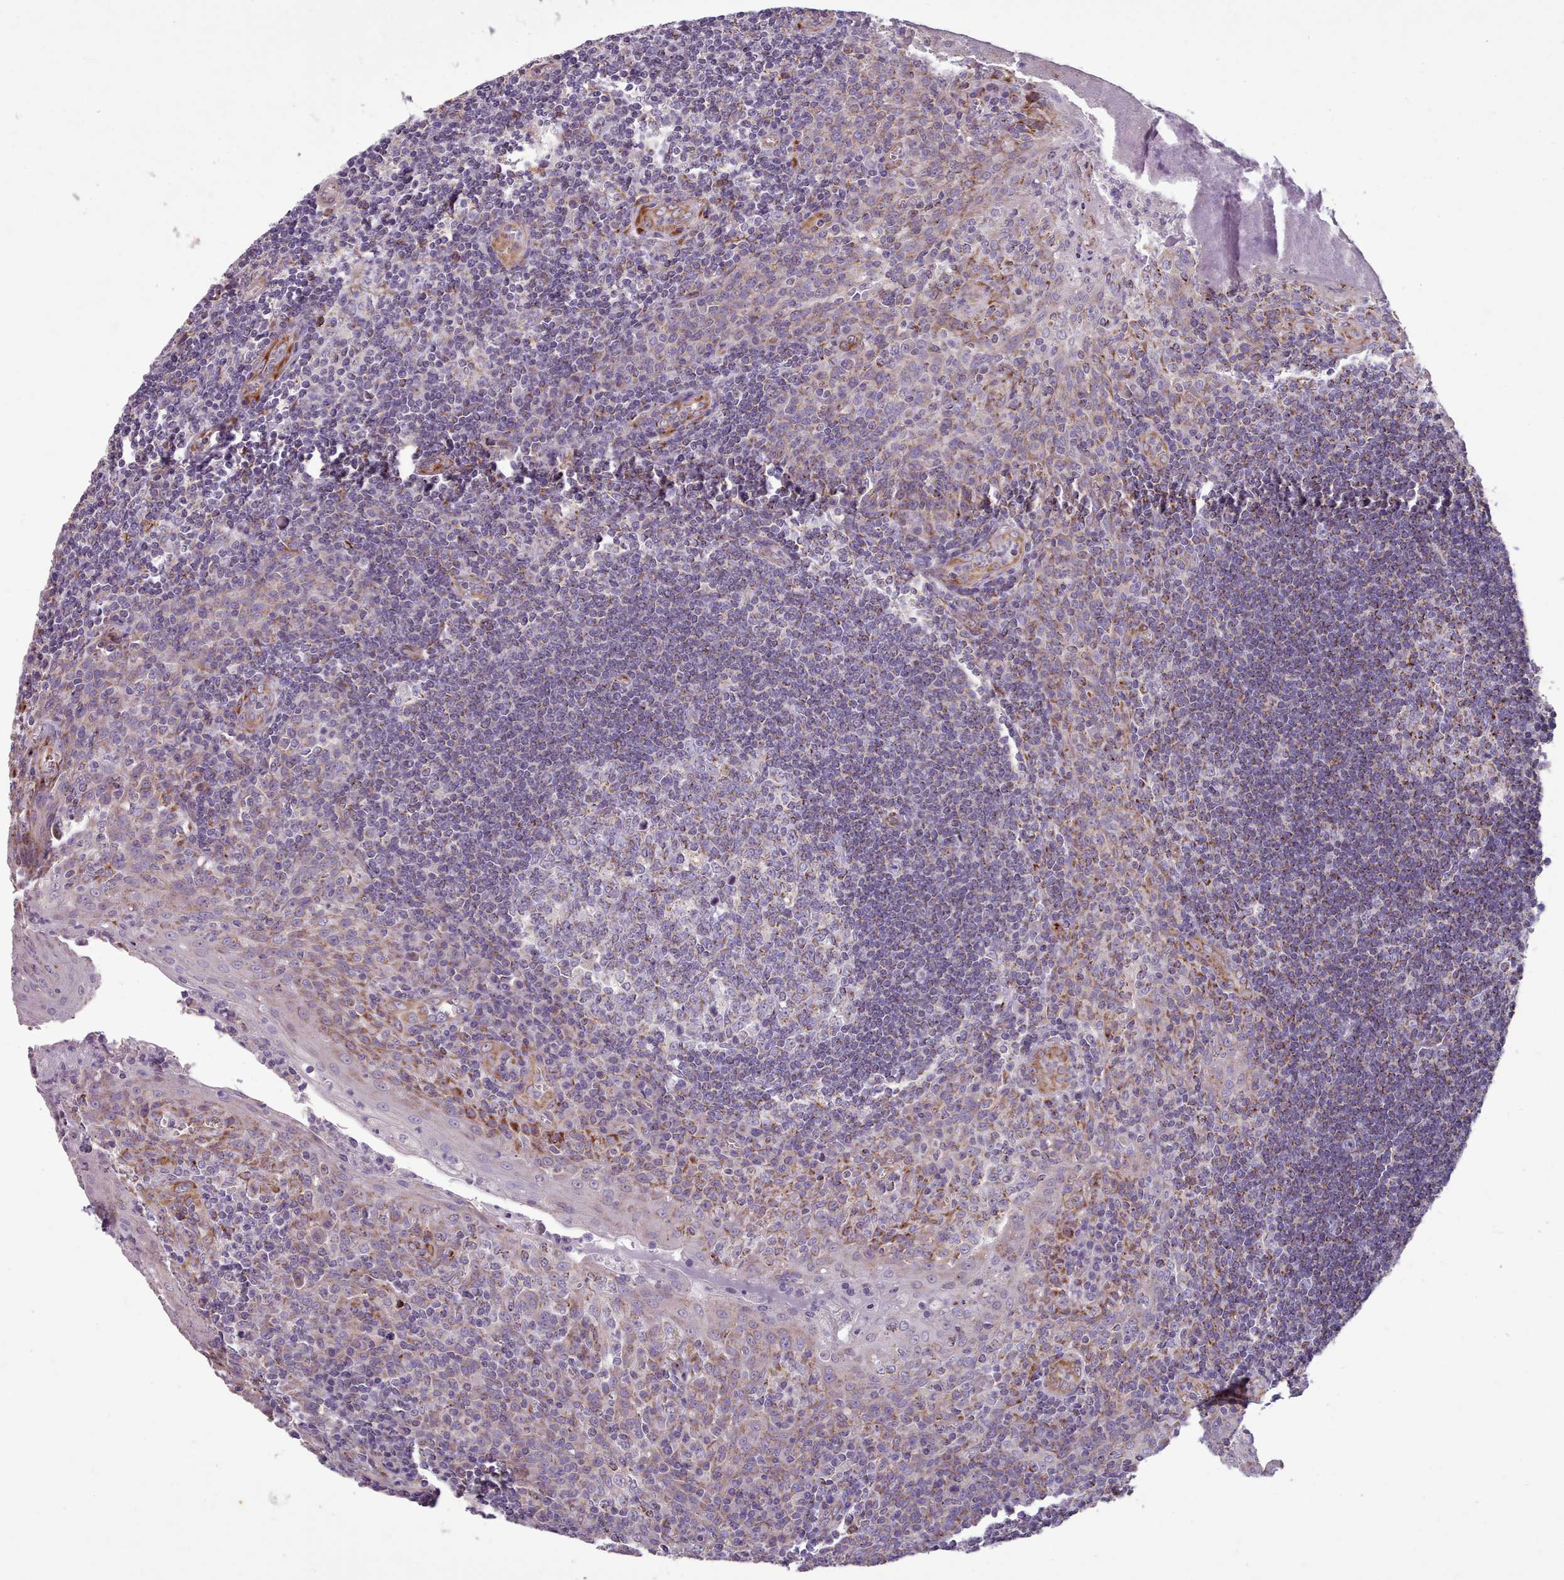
{"staining": {"intensity": "moderate", "quantity": "<25%", "location": "cytoplasmic/membranous"}, "tissue": "tonsil", "cell_type": "Germinal center cells", "image_type": "normal", "snomed": [{"axis": "morphology", "description": "Normal tissue, NOS"}, {"axis": "topography", "description": "Tonsil"}], "caption": "Germinal center cells display low levels of moderate cytoplasmic/membranous positivity in approximately <25% of cells in unremarkable human tonsil.", "gene": "FKBP10", "patient": {"sex": "male", "age": 27}}